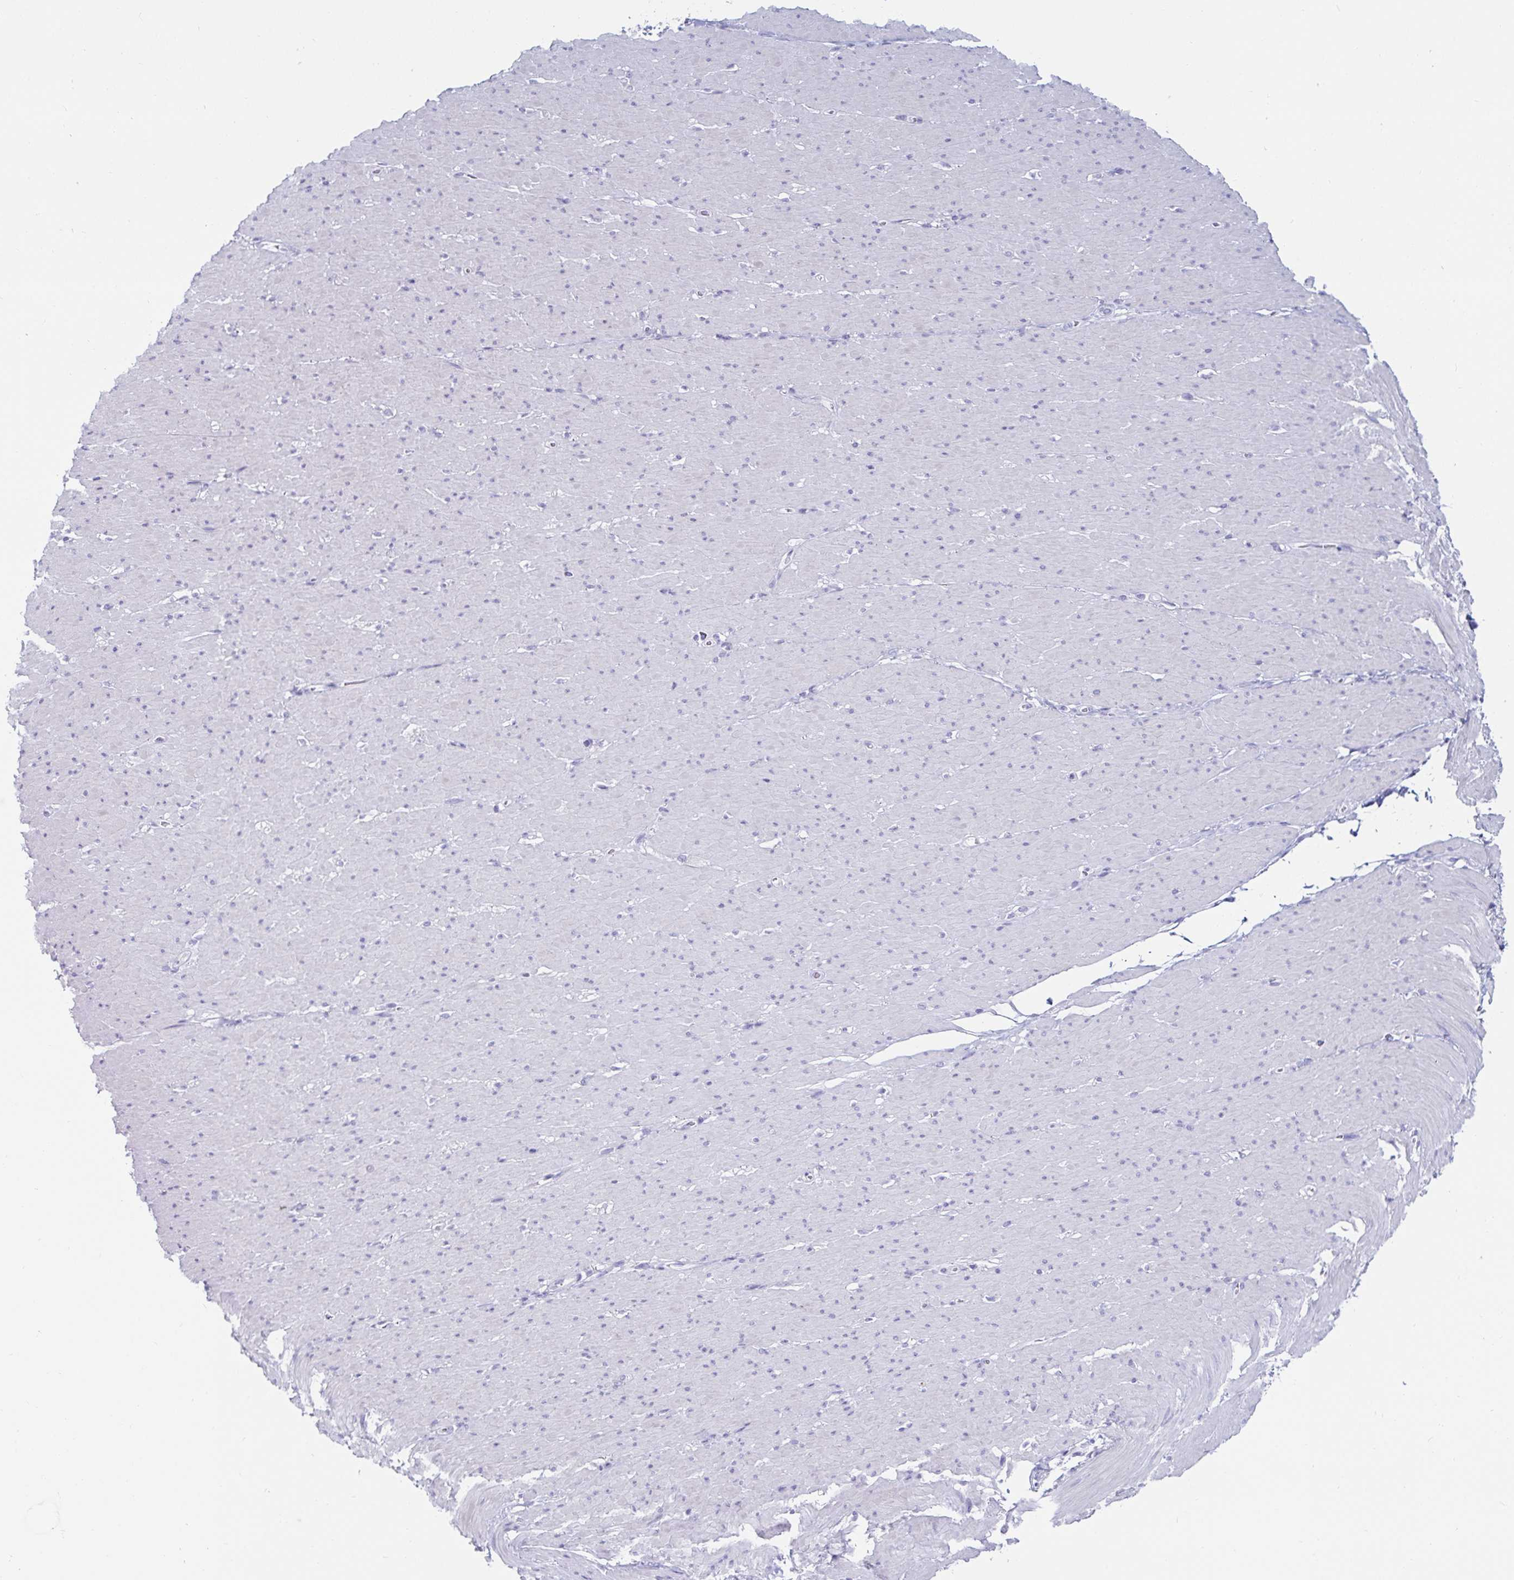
{"staining": {"intensity": "negative", "quantity": "none", "location": "none"}, "tissue": "smooth muscle", "cell_type": "Smooth muscle cells", "image_type": "normal", "snomed": [{"axis": "morphology", "description": "Normal tissue, NOS"}, {"axis": "topography", "description": "Smooth muscle"}, {"axis": "topography", "description": "Rectum"}], "caption": "Immunohistochemistry image of unremarkable smooth muscle: smooth muscle stained with DAB exhibits no significant protein expression in smooth muscle cells. Brightfield microscopy of immunohistochemistry stained with DAB (brown) and hematoxylin (blue), captured at high magnification.", "gene": "C4orf17", "patient": {"sex": "male", "age": 53}}